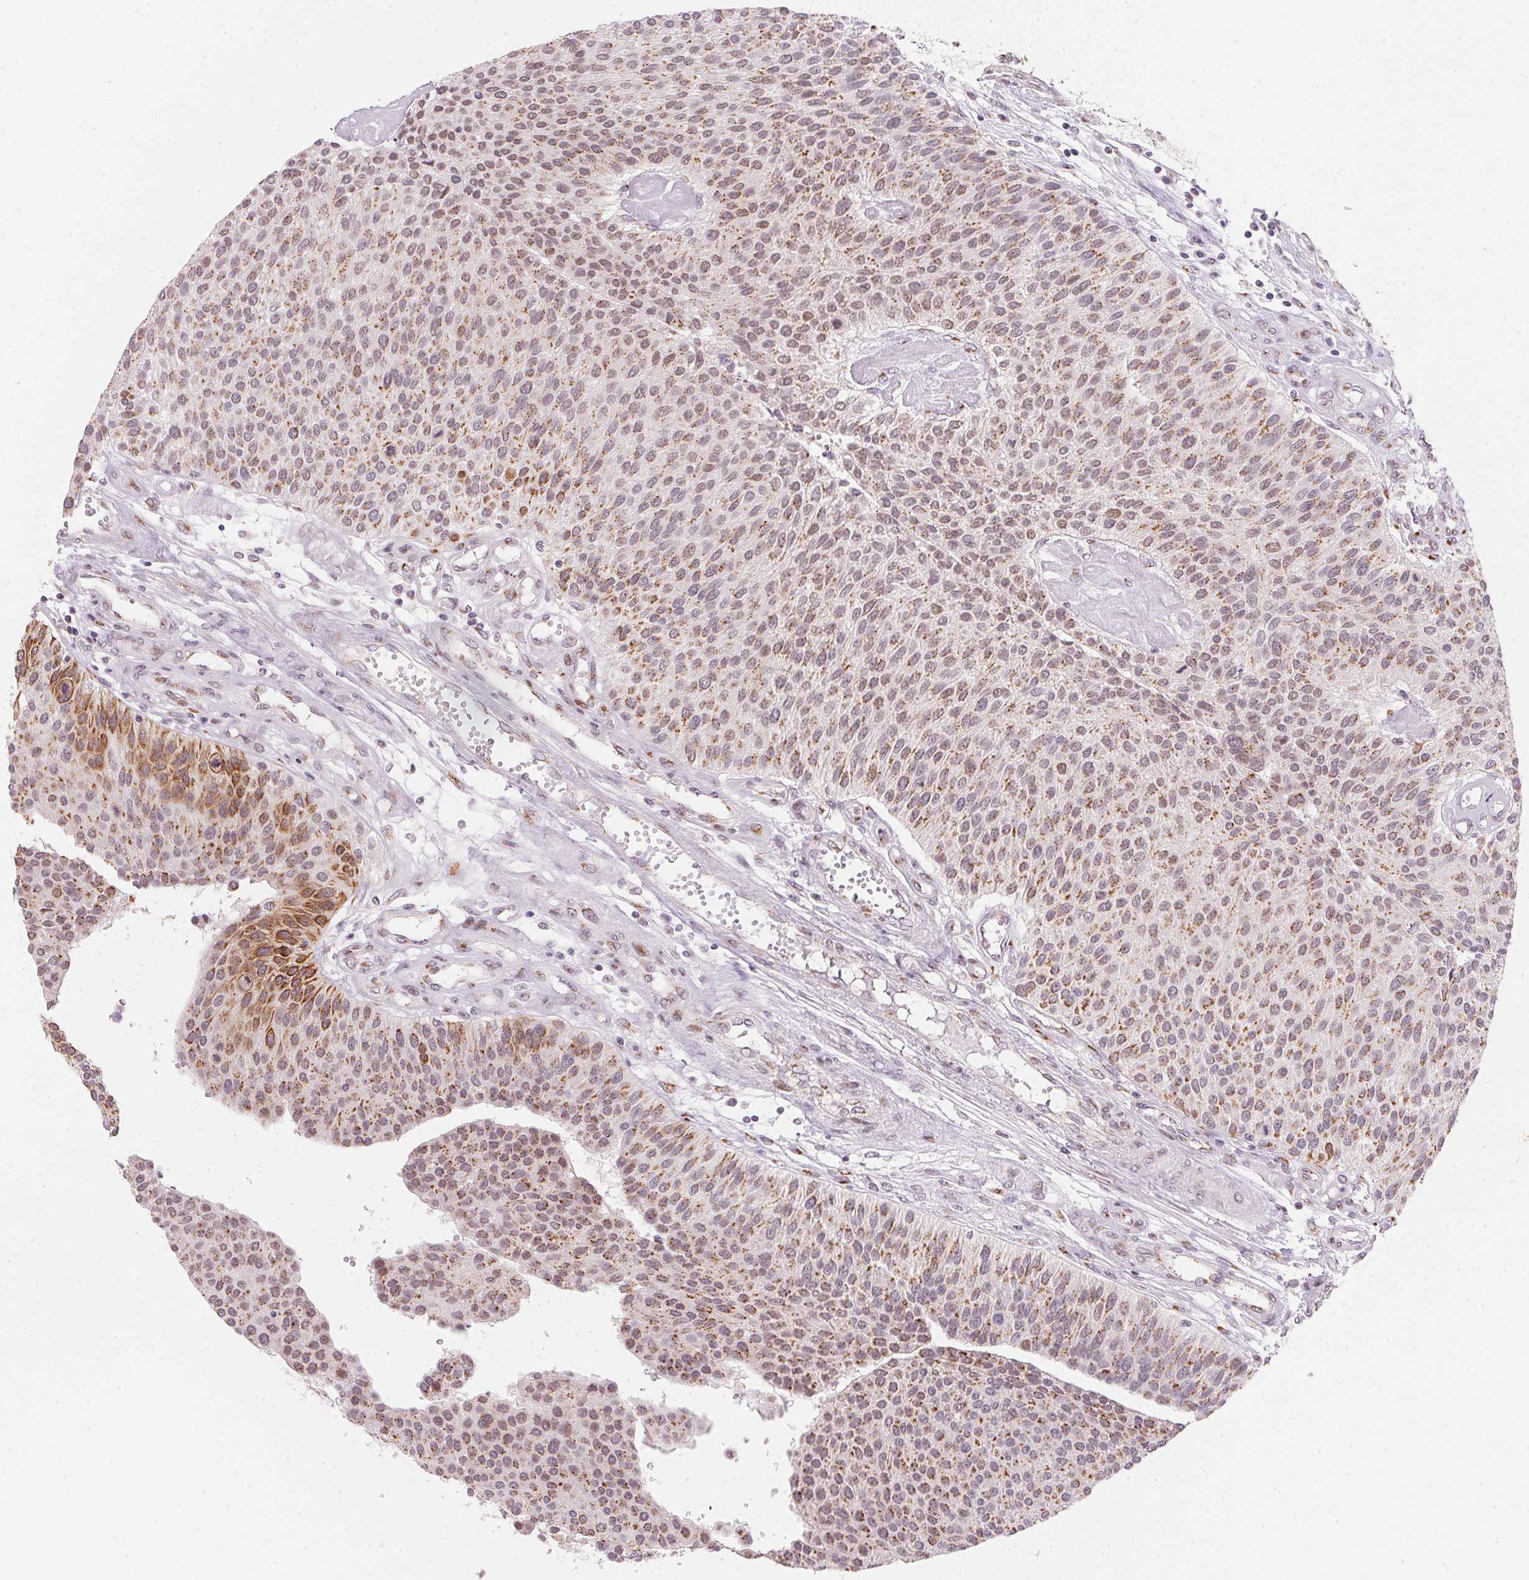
{"staining": {"intensity": "moderate", "quantity": ">75%", "location": "cytoplasmic/membranous"}, "tissue": "urothelial cancer", "cell_type": "Tumor cells", "image_type": "cancer", "snomed": [{"axis": "morphology", "description": "Urothelial carcinoma, NOS"}, {"axis": "topography", "description": "Urinary bladder"}], "caption": "Immunohistochemical staining of transitional cell carcinoma displays medium levels of moderate cytoplasmic/membranous protein positivity in approximately >75% of tumor cells.", "gene": "RAB22A", "patient": {"sex": "male", "age": 55}}